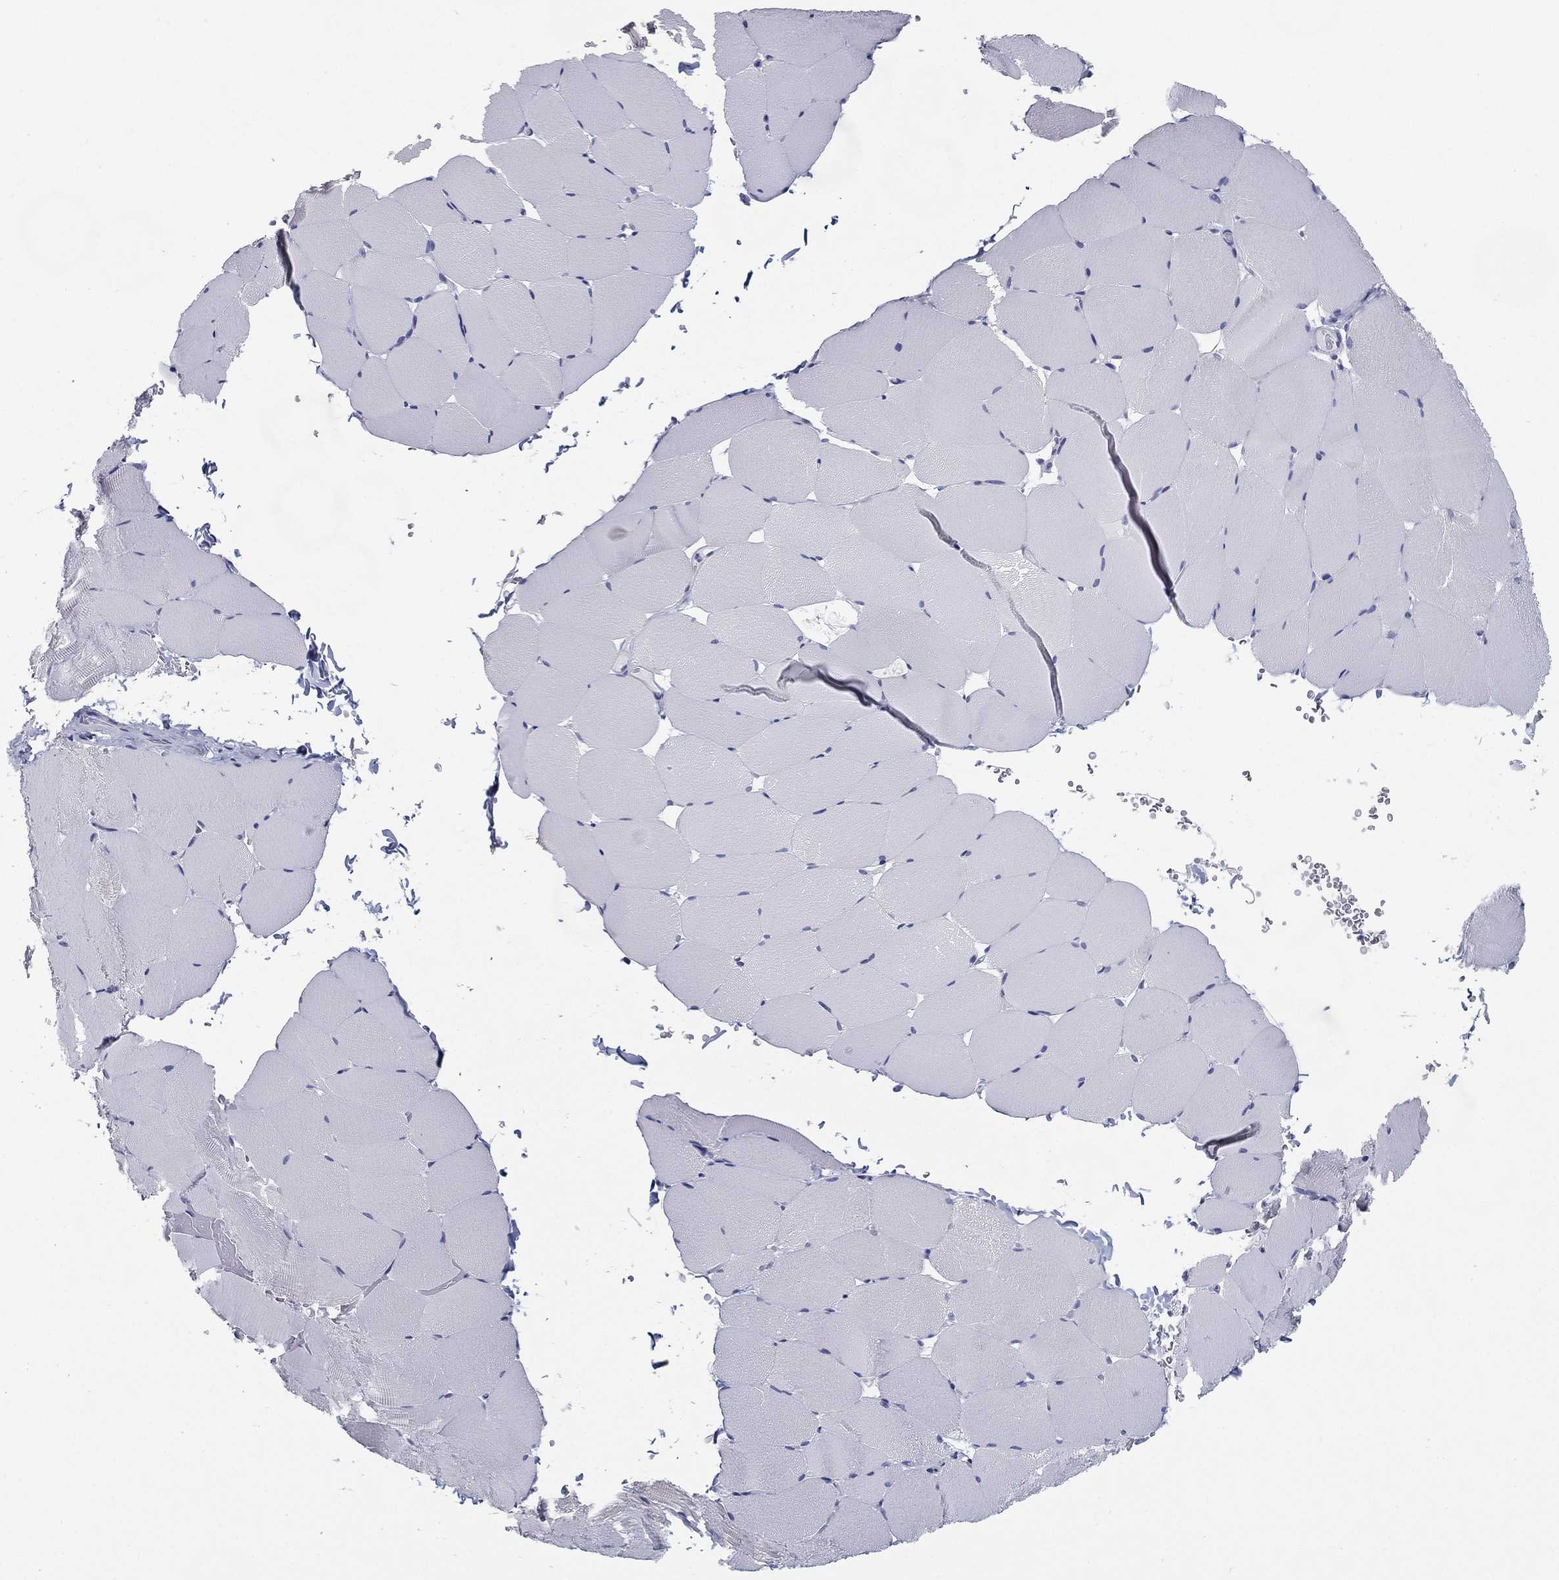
{"staining": {"intensity": "negative", "quantity": "none", "location": "none"}, "tissue": "skeletal muscle", "cell_type": "Myocytes", "image_type": "normal", "snomed": [{"axis": "morphology", "description": "Normal tissue, NOS"}, {"axis": "topography", "description": "Skeletal muscle"}], "caption": "Skeletal muscle stained for a protein using immunohistochemistry (IHC) displays no expression myocytes.", "gene": "C19orf18", "patient": {"sex": "female", "age": 37}}